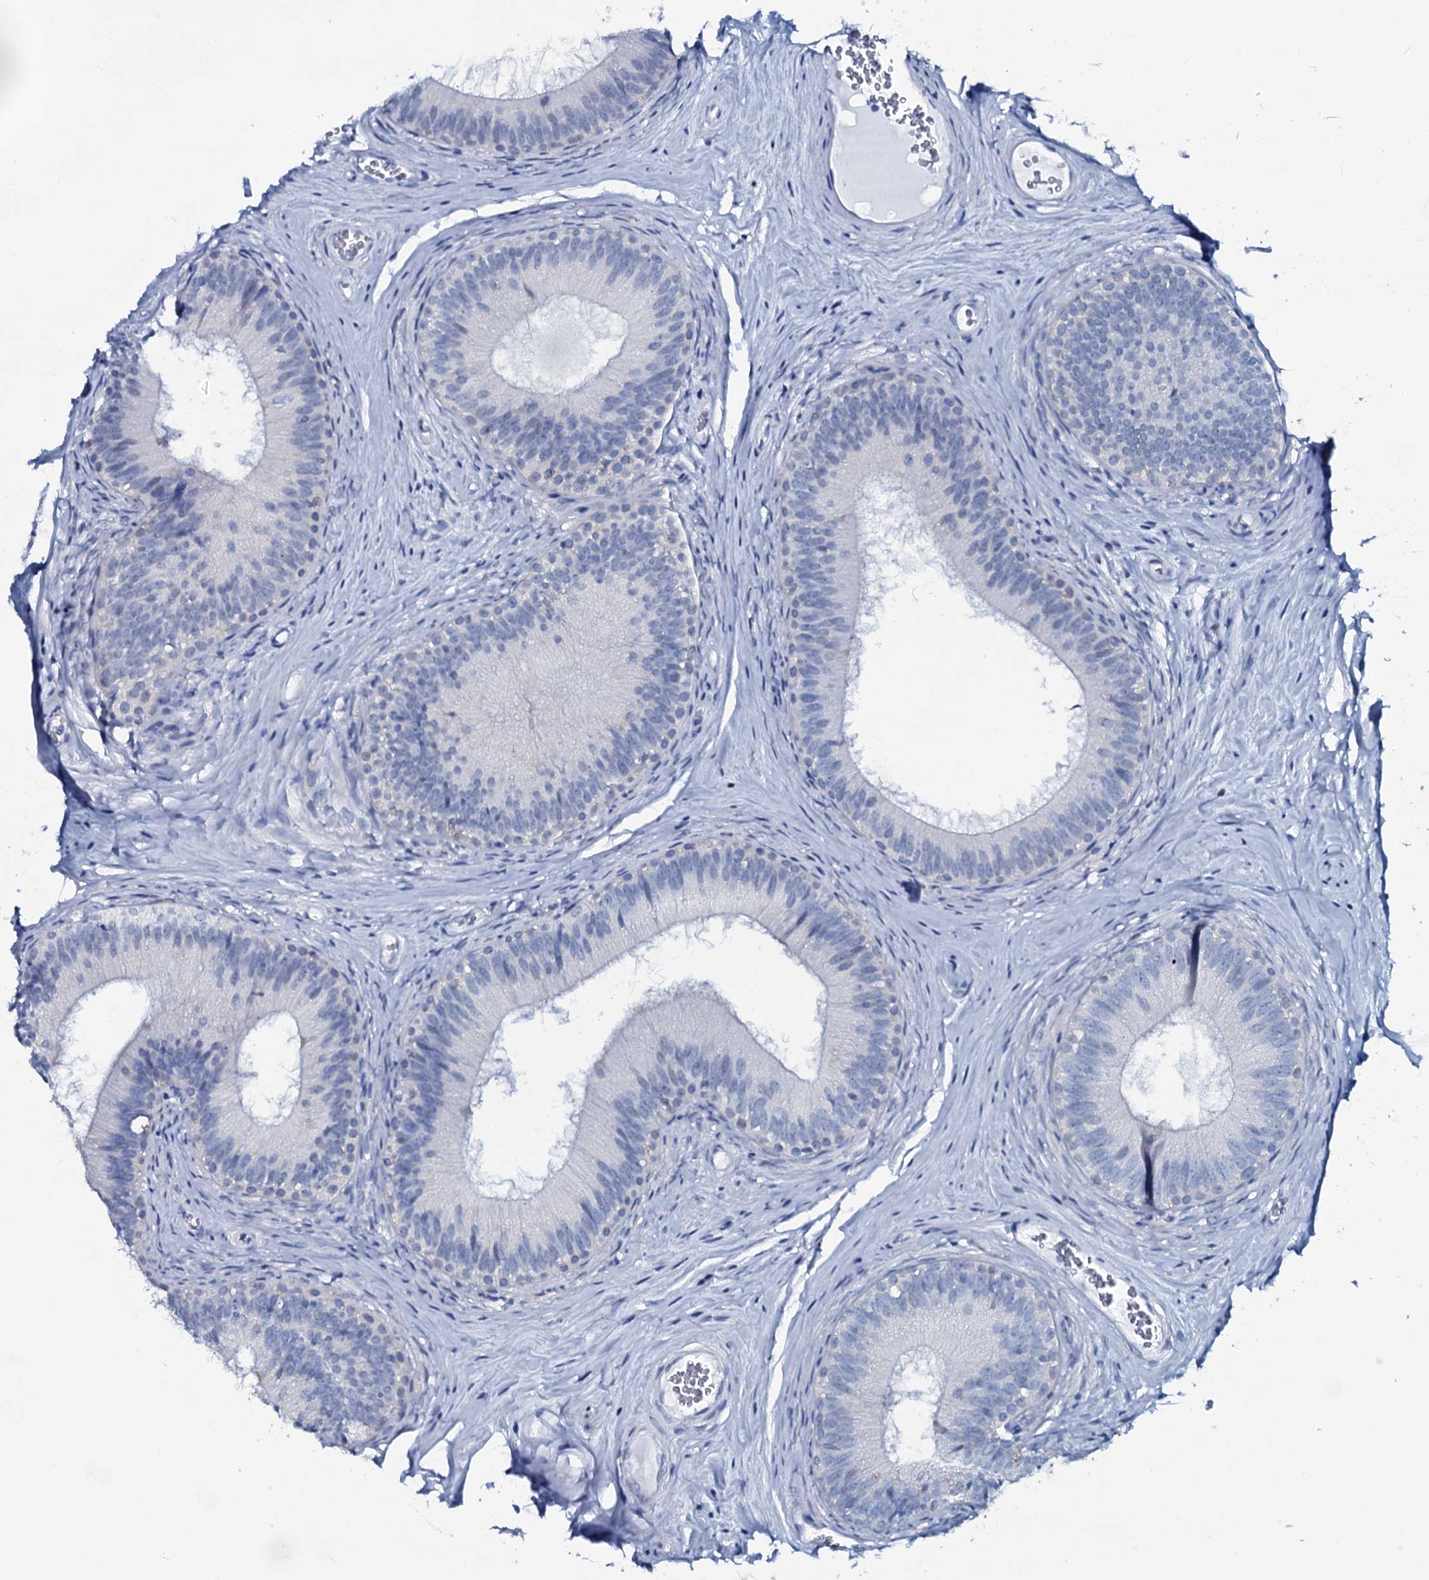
{"staining": {"intensity": "negative", "quantity": "none", "location": "none"}, "tissue": "epididymis", "cell_type": "Glandular cells", "image_type": "normal", "snomed": [{"axis": "morphology", "description": "Normal tissue, NOS"}, {"axis": "topography", "description": "Epididymis"}], "caption": "A high-resolution micrograph shows IHC staining of benign epididymis, which exhibits no significant staining in glandular cells.", "gene": "SLC4A7", "patient": {"sex": "male", "age": 33}}